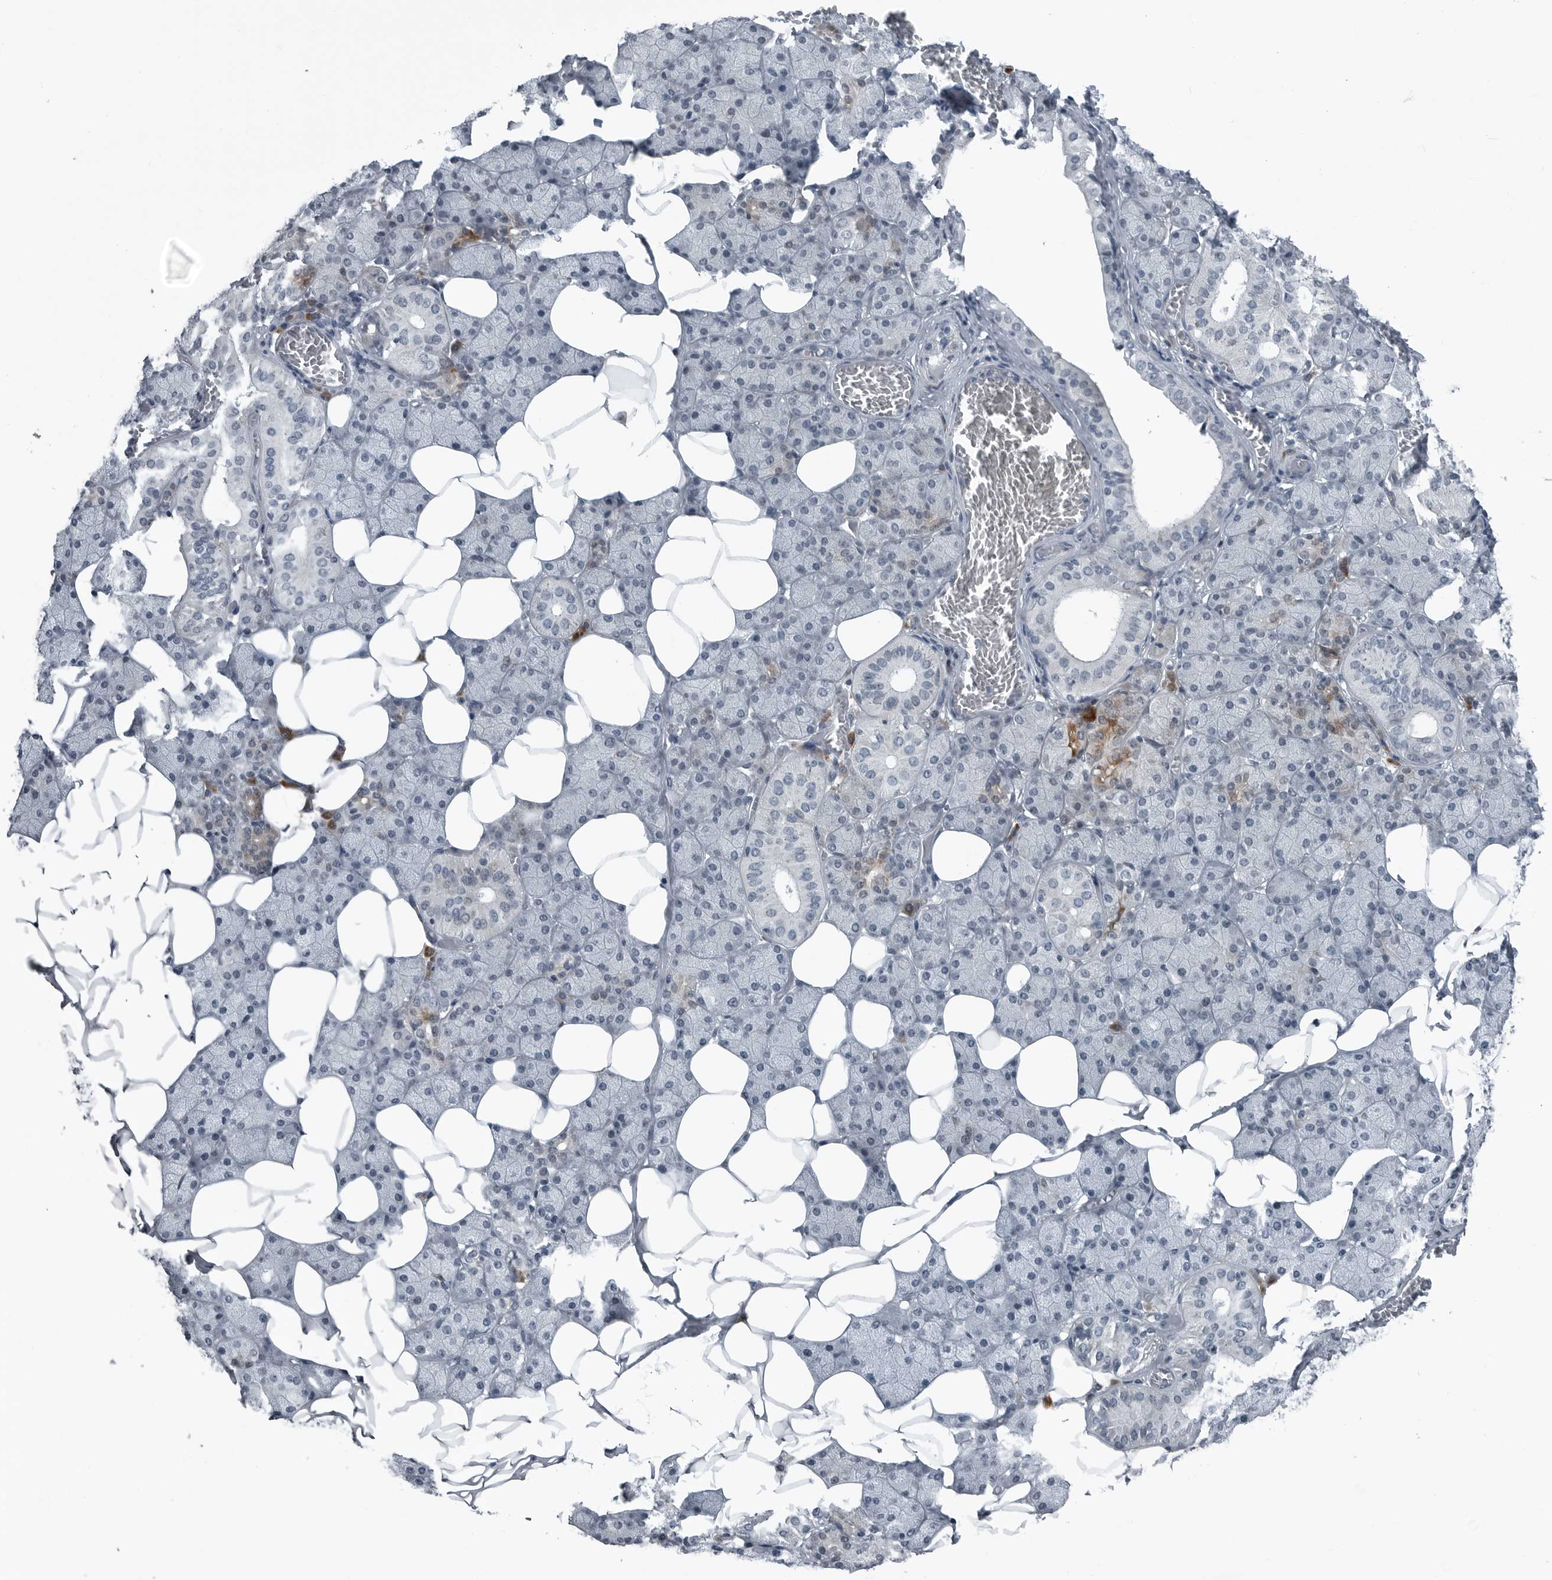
{"staining": {"intensity": "weak", "quantity": "<25%", "location": "cytoplasmic/membranous"}, "tissue": "salivary gland", "cell_type": "Glandular cells", "image_type": "normal", "snomed": [{"axis": "morphology", "description": "Normal tissue, NOS"}, {"axis": "topography", "description": "Salivary gland"}], "caption": "The immunohistochemistry (IHC) photomicrograph has no significant staining in glandular cells of salivary gland.", "gene": "DNAAF11", "patient": {"sex": "female", "age": 33}}